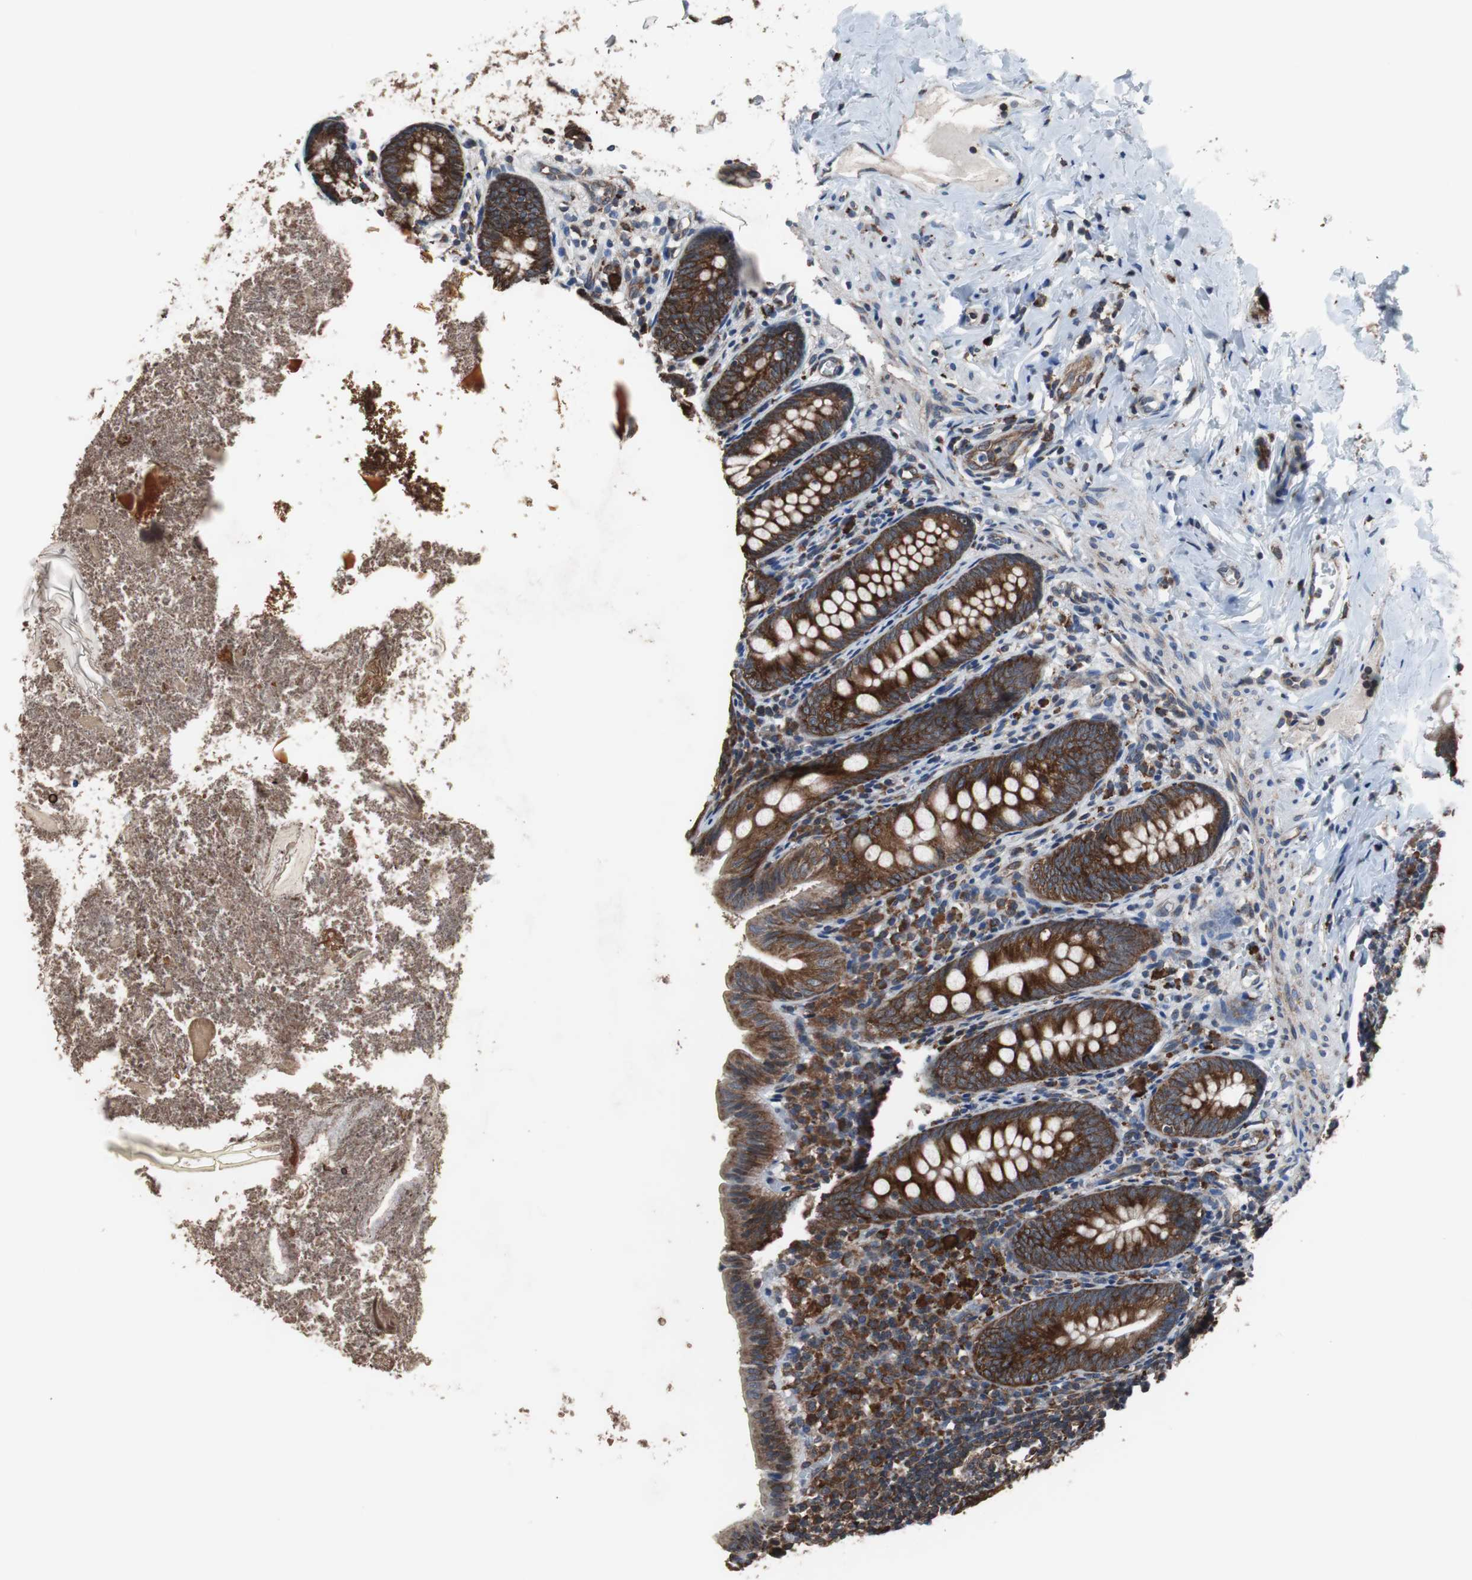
{"staining": {"intensity": "strong", "quantity": ">75%", "location": "cytoplasmic/membranous"}, "tissue": "appendix", "cell_type": "Glandular cells", "image_type": "normal", "snomed": [{"axis": "morphology", "description": "Normal tissue, NOS"}, {"axis": "topography", "description": "Appendix"}], "caption": "Immunohistochemistry staining of normal appendix, which exhibits high levels of strong cytoplasmic/membranous positivity in approximately >75% of glandular cells indicating strong cytoplasmic/membranous protein staining. The staining was performed using DAB (3,3'-diaminobenzidine) (brown) for protein detection and nuclei were counterstained in hematoxylin (blue).", "gene": "USP10", "patient": {"sex": "female", "age": 10}}